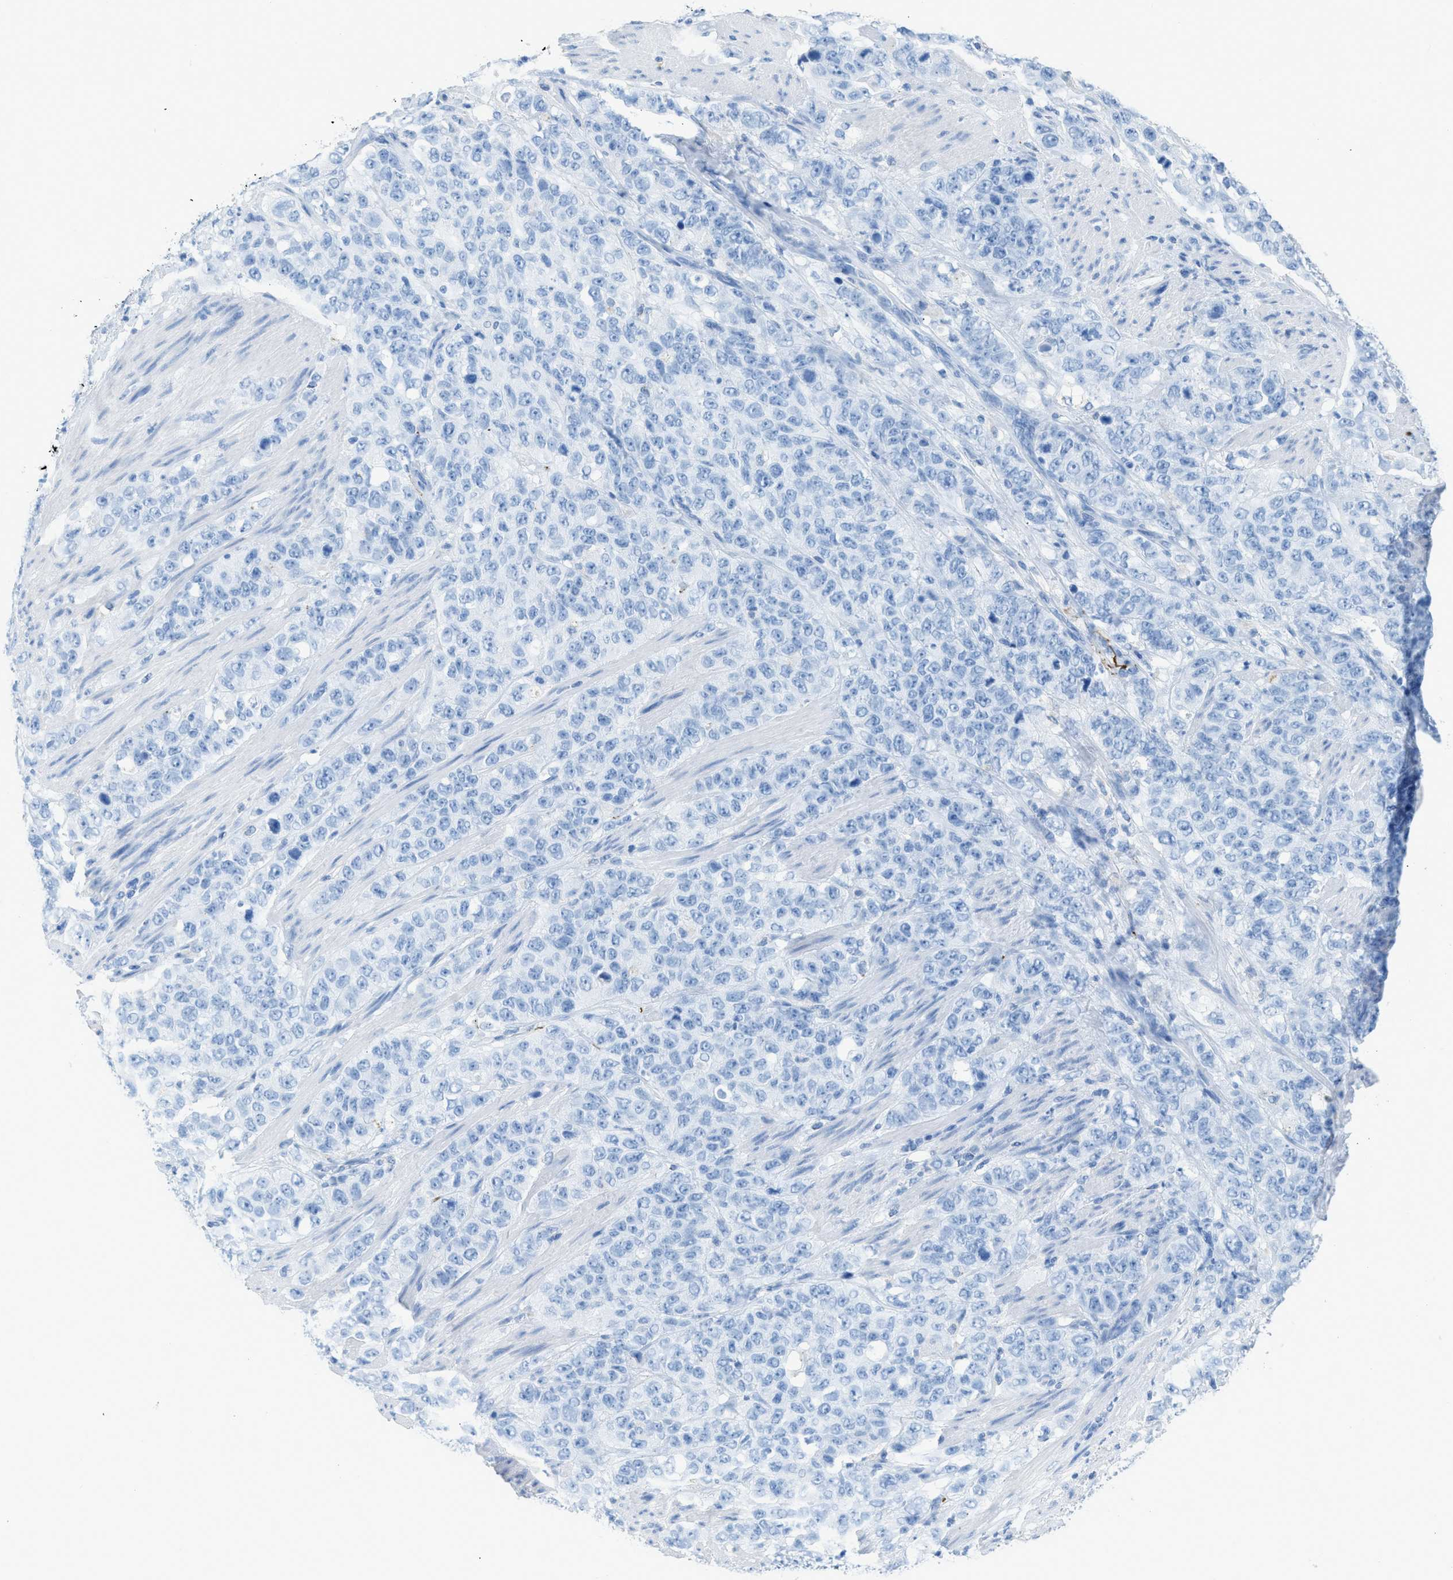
{"staining": {"intensity": "negative", "quantity": "none", "location": "none"}, "tissue": "stomach cancer", "cell_type": "Tumor cells", "image_type": "cancer", "snomed": [{"axis": "morphology", "description": "Adenocarcinoma, NOS"}, {"axis": "topography", "description": "Stomach"}], "caption": "Adenocarcinoma (stomach) was stained to show a protein in brown. There is no significant expression in tumor cells. Nuclei are stained in blue.", "gene": "FAIM2", "patient": {"sex": "male", "age": 48}}